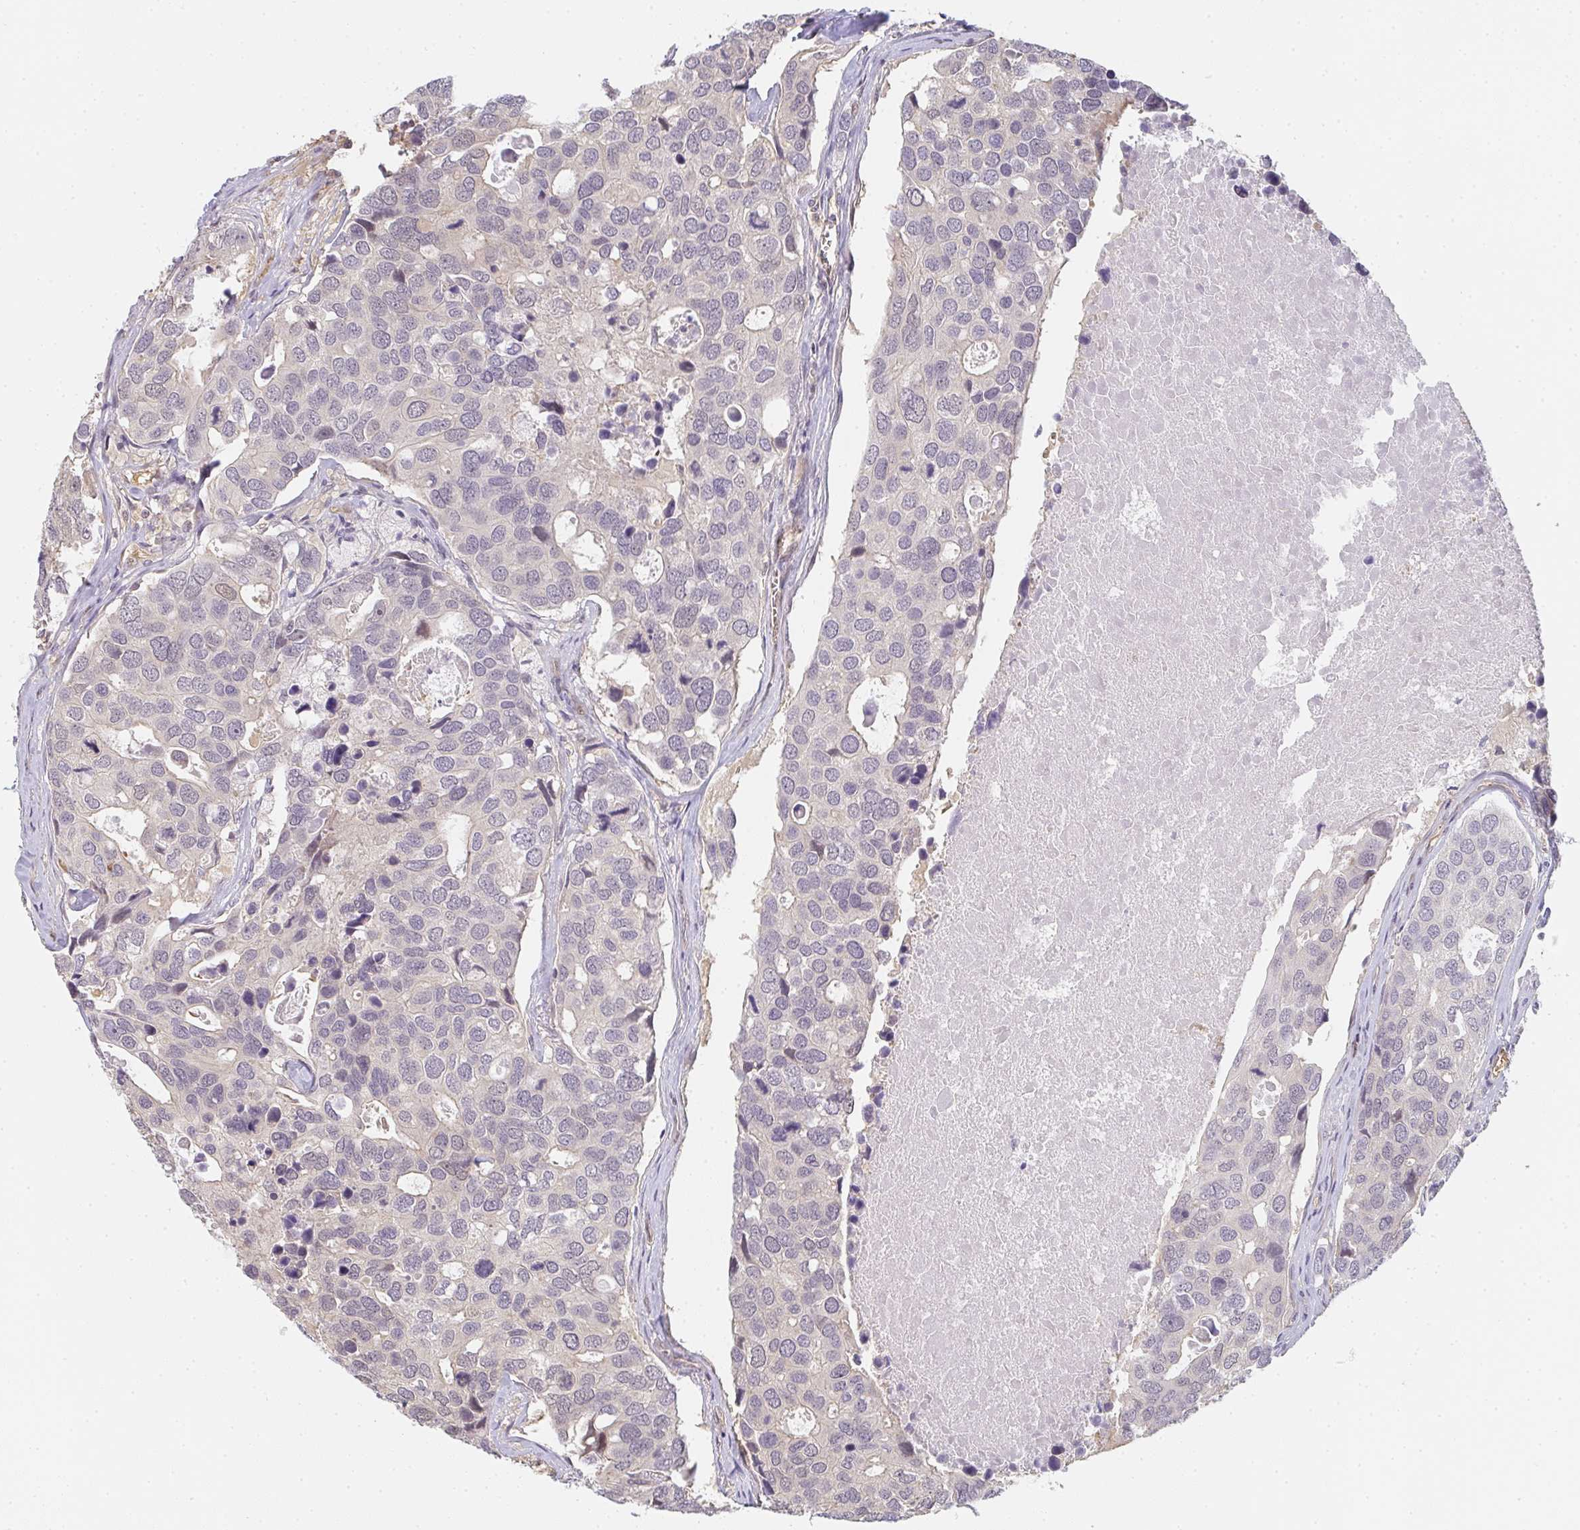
{"staining": {"intensity": "negative", "quantity": "none", "location": "none"}, "tissue": "breast cancer", "cell_type": "Tumor cells", "image_type": "cancer", "snomed": [{"axis": "morphology", "description": "Duct carcinoma"}, {"axis": "topography", "description": "Breast"}], "caption": "This is a micrograph of immunohistochemistry staining of breast cancer (invasive ductal carcinoma), which shows no positivity in tumor cells.", "gene": "GSDMB", "patient": {"sex": "female", "age": 83}}